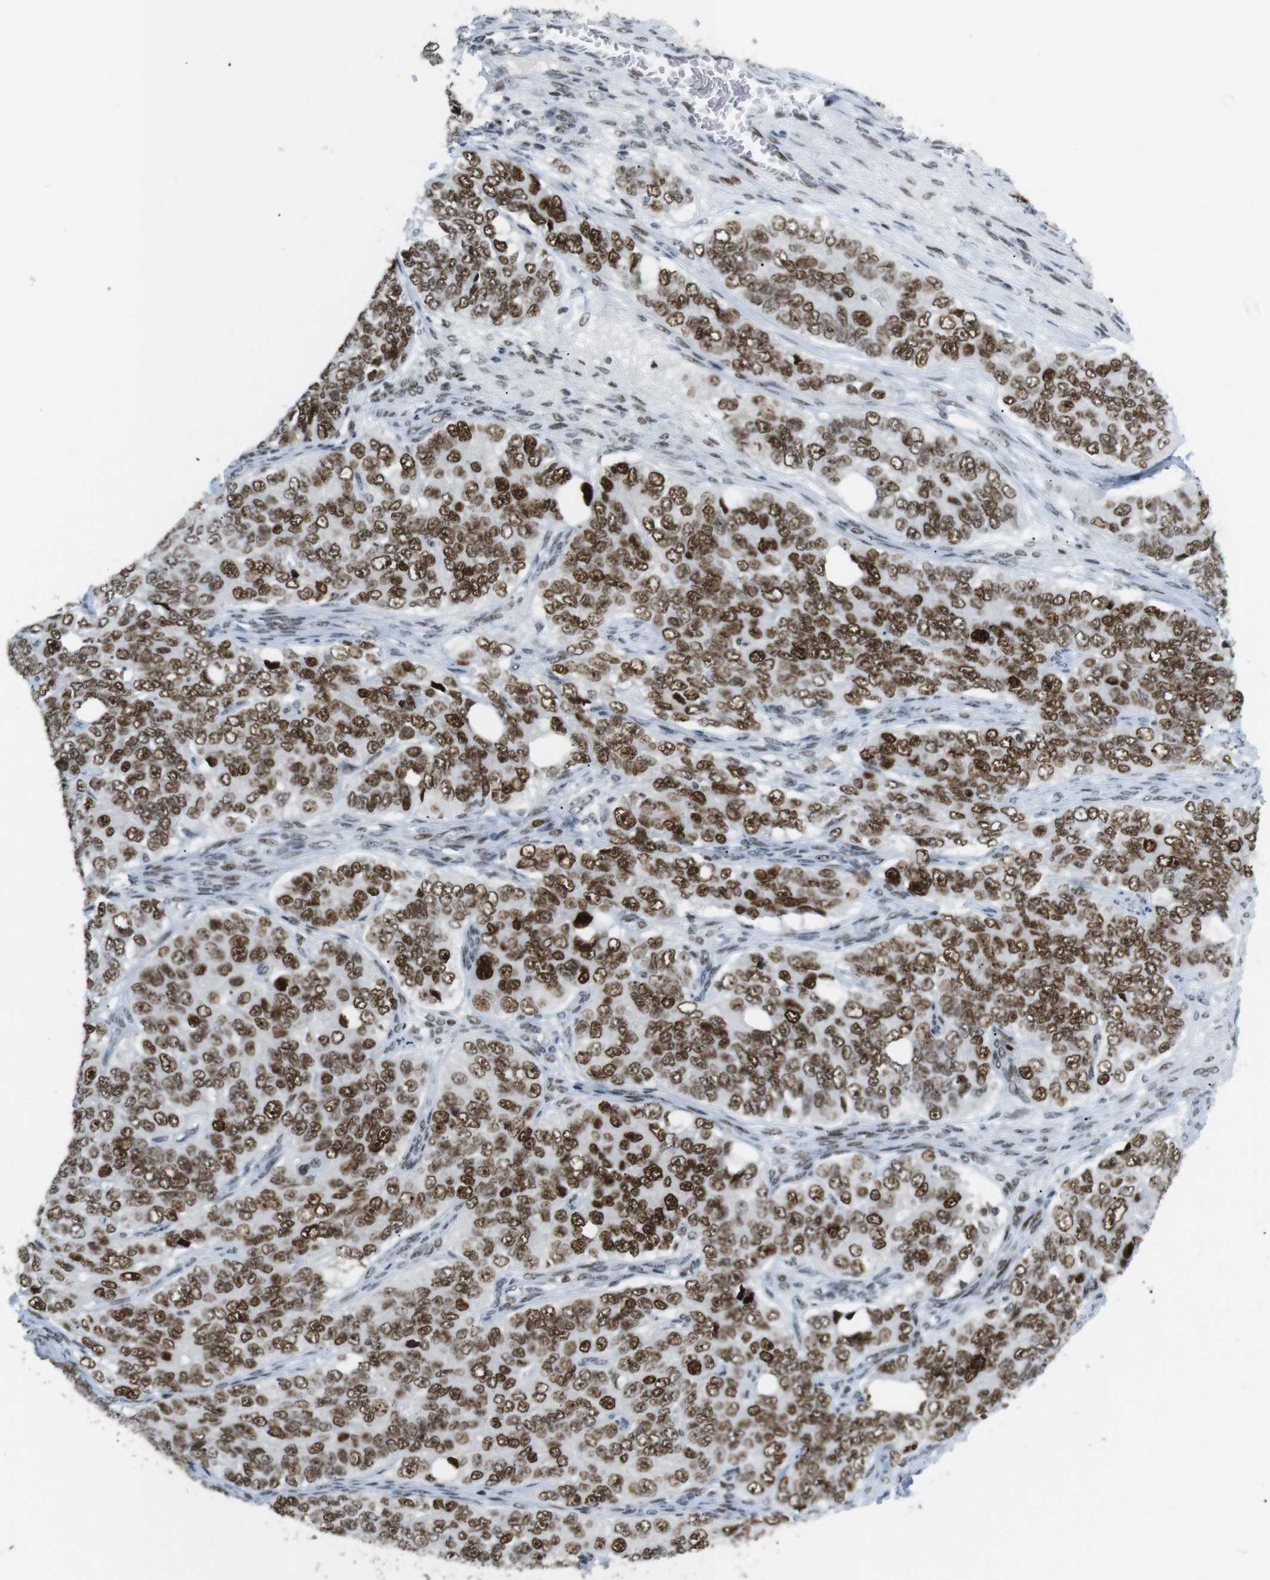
{"staining": {"intensity": "strong", "quantity": ">75%", "location": "nuclear"}, "tissue": "ovarian cancer", "cell_type": "Tumor cells", "image_type": "cancer", "snomed": [{"axis": "morphology", "description": "Carcinoma, endometroid"}, {"axis": "topography", "description": "Ovary"}], "caption": "Tumor cells display high levels of strong nuclear expression in about >75% of cells in human ovarian cancer.", "gene": "RIOX2", "patient": {"sex": "female", "age": 51}}